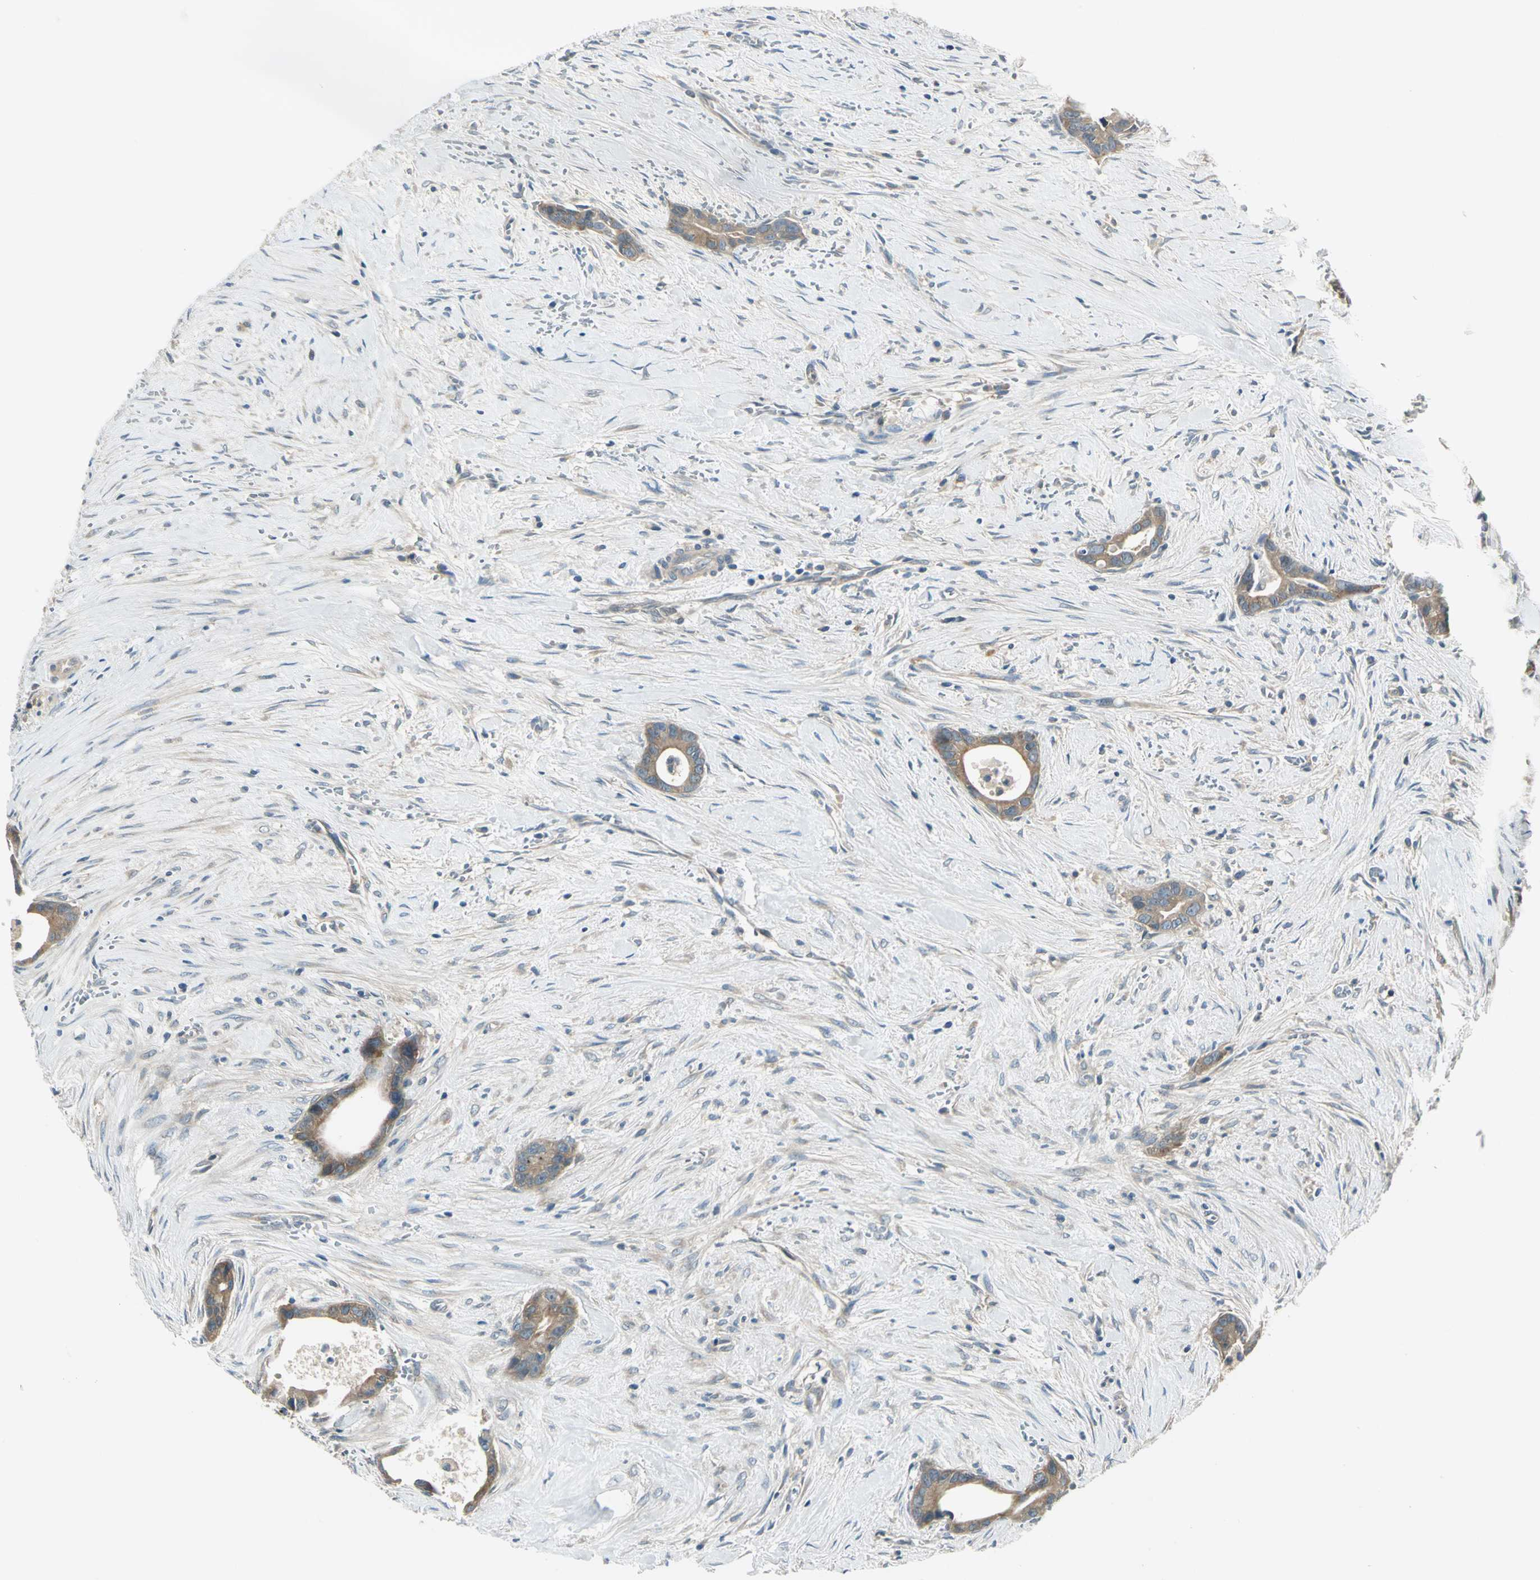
{"staining": {"intensity": "moderate", "quantity": ">75%", "location": "cytoplasmic/membranous"}, "tissue": "liver cancer", "cell_type": "Tumor cells", "image_type": "cancer", "snomed": [{"axis": "morphology", "description": "Cholangiocarcinoma"}, {"axis": "topography", "description": "Liver"}], "caption": "Protein expression by immunohistochemistry (IHC) reveals moderate cytoplasmic/membranous staining in about >75% of tumor cells in cholangiocarcinoma (liver).", "gene": "PRKAA1", "patient": {"sex": "female", "age": 55}}